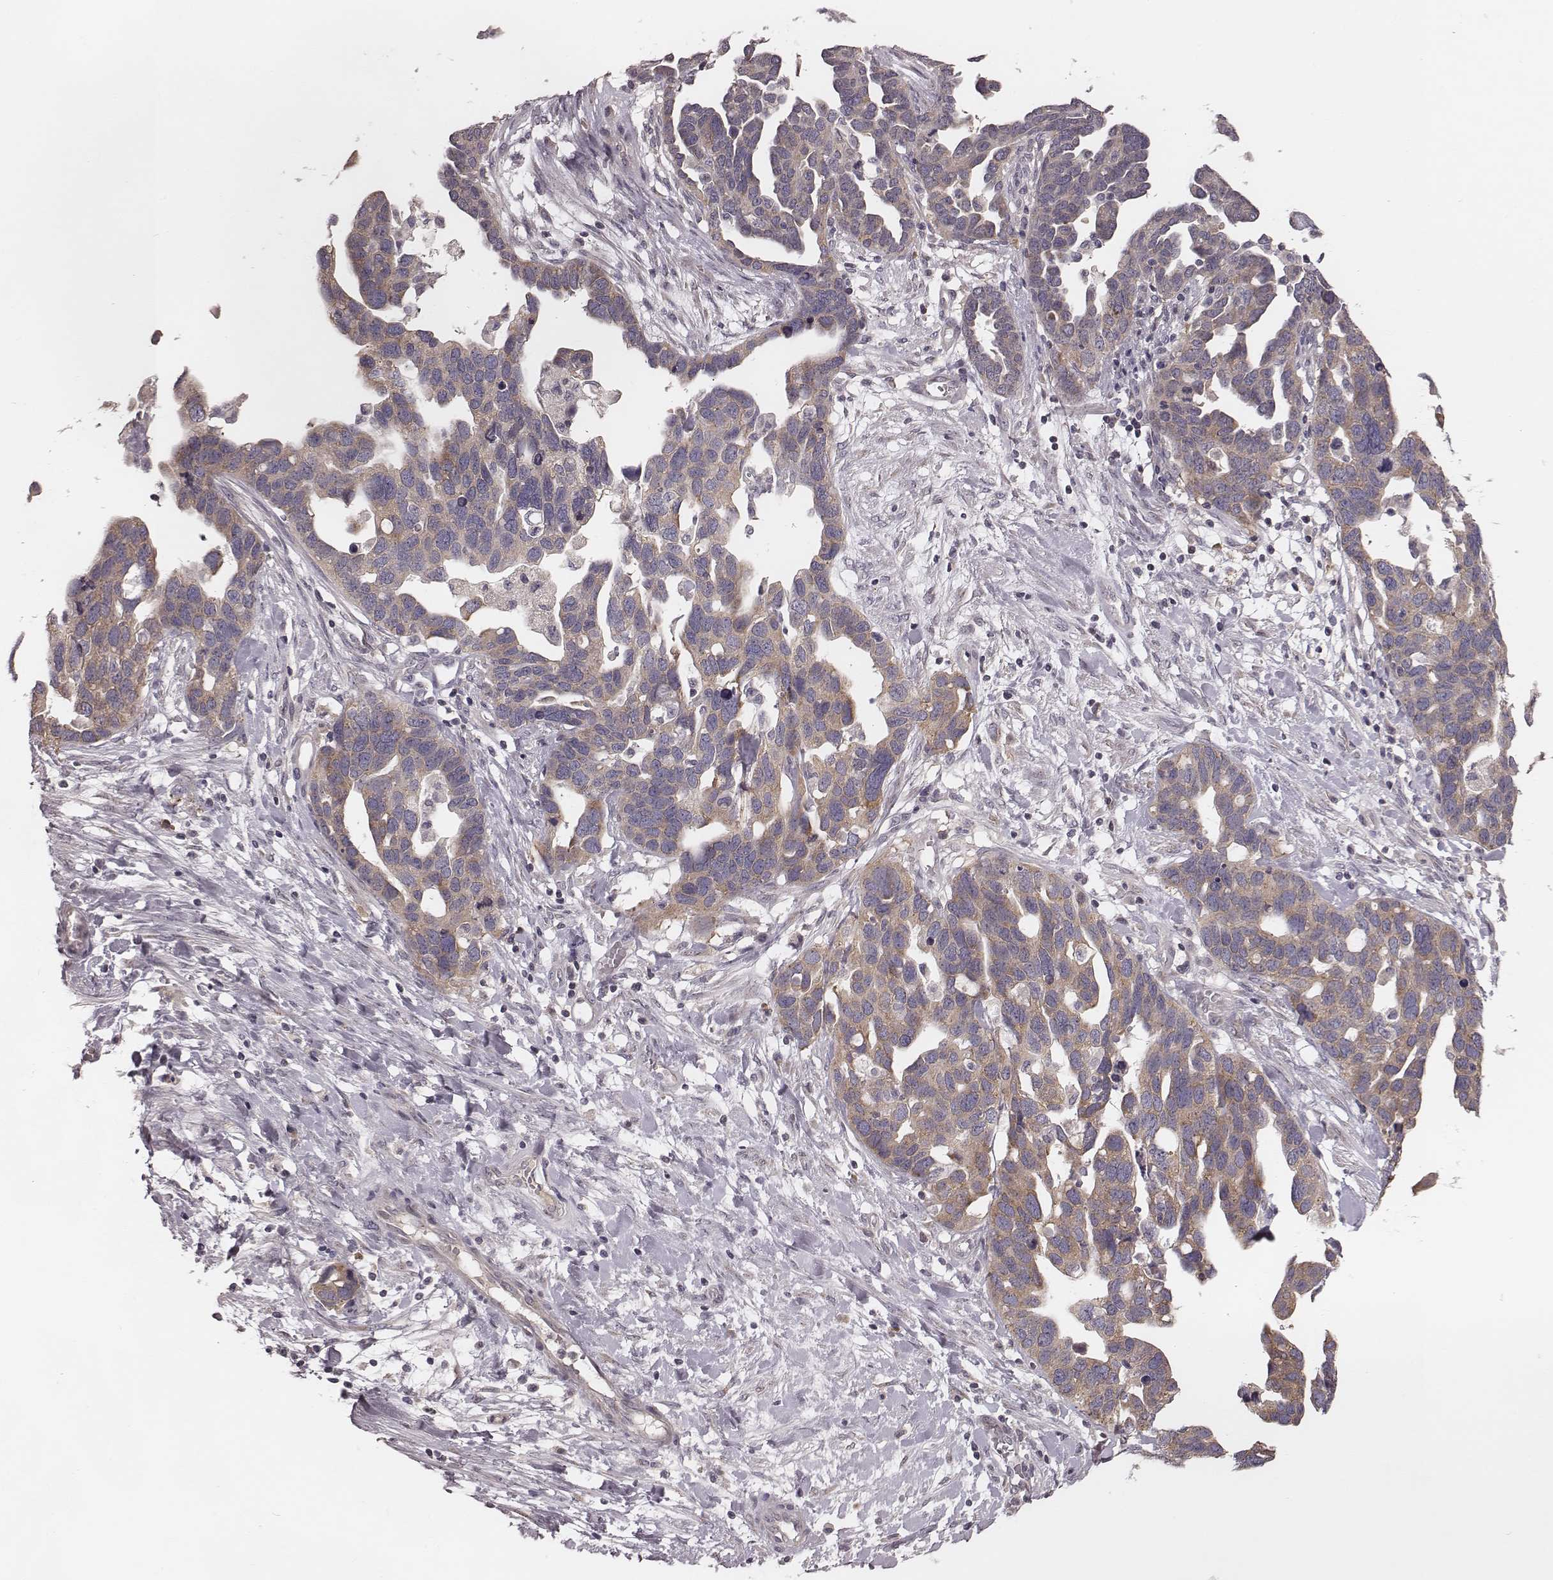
{"staining": {"intensity": "moderate", "quantity": ">75%", "location": "cytoplasmic/membranous"}, "tissue": "ovarian cancer", "cell_type": "Tumor cells", "image_type": "cancer", "snomed": [{"axis": "morphology", "description": "Cystadenocarcinoma, serous, NOS"}, {"axis": "topography", "description": "Ovary"}], "caption": "Moderate cytoplasmic/membranous expression is seen in approximately >75% of tumor cells in serous cystadenocarcinoma (ovarian).", "gene": "P2RX5", "patient": {"sex": "female", "age": 54}}